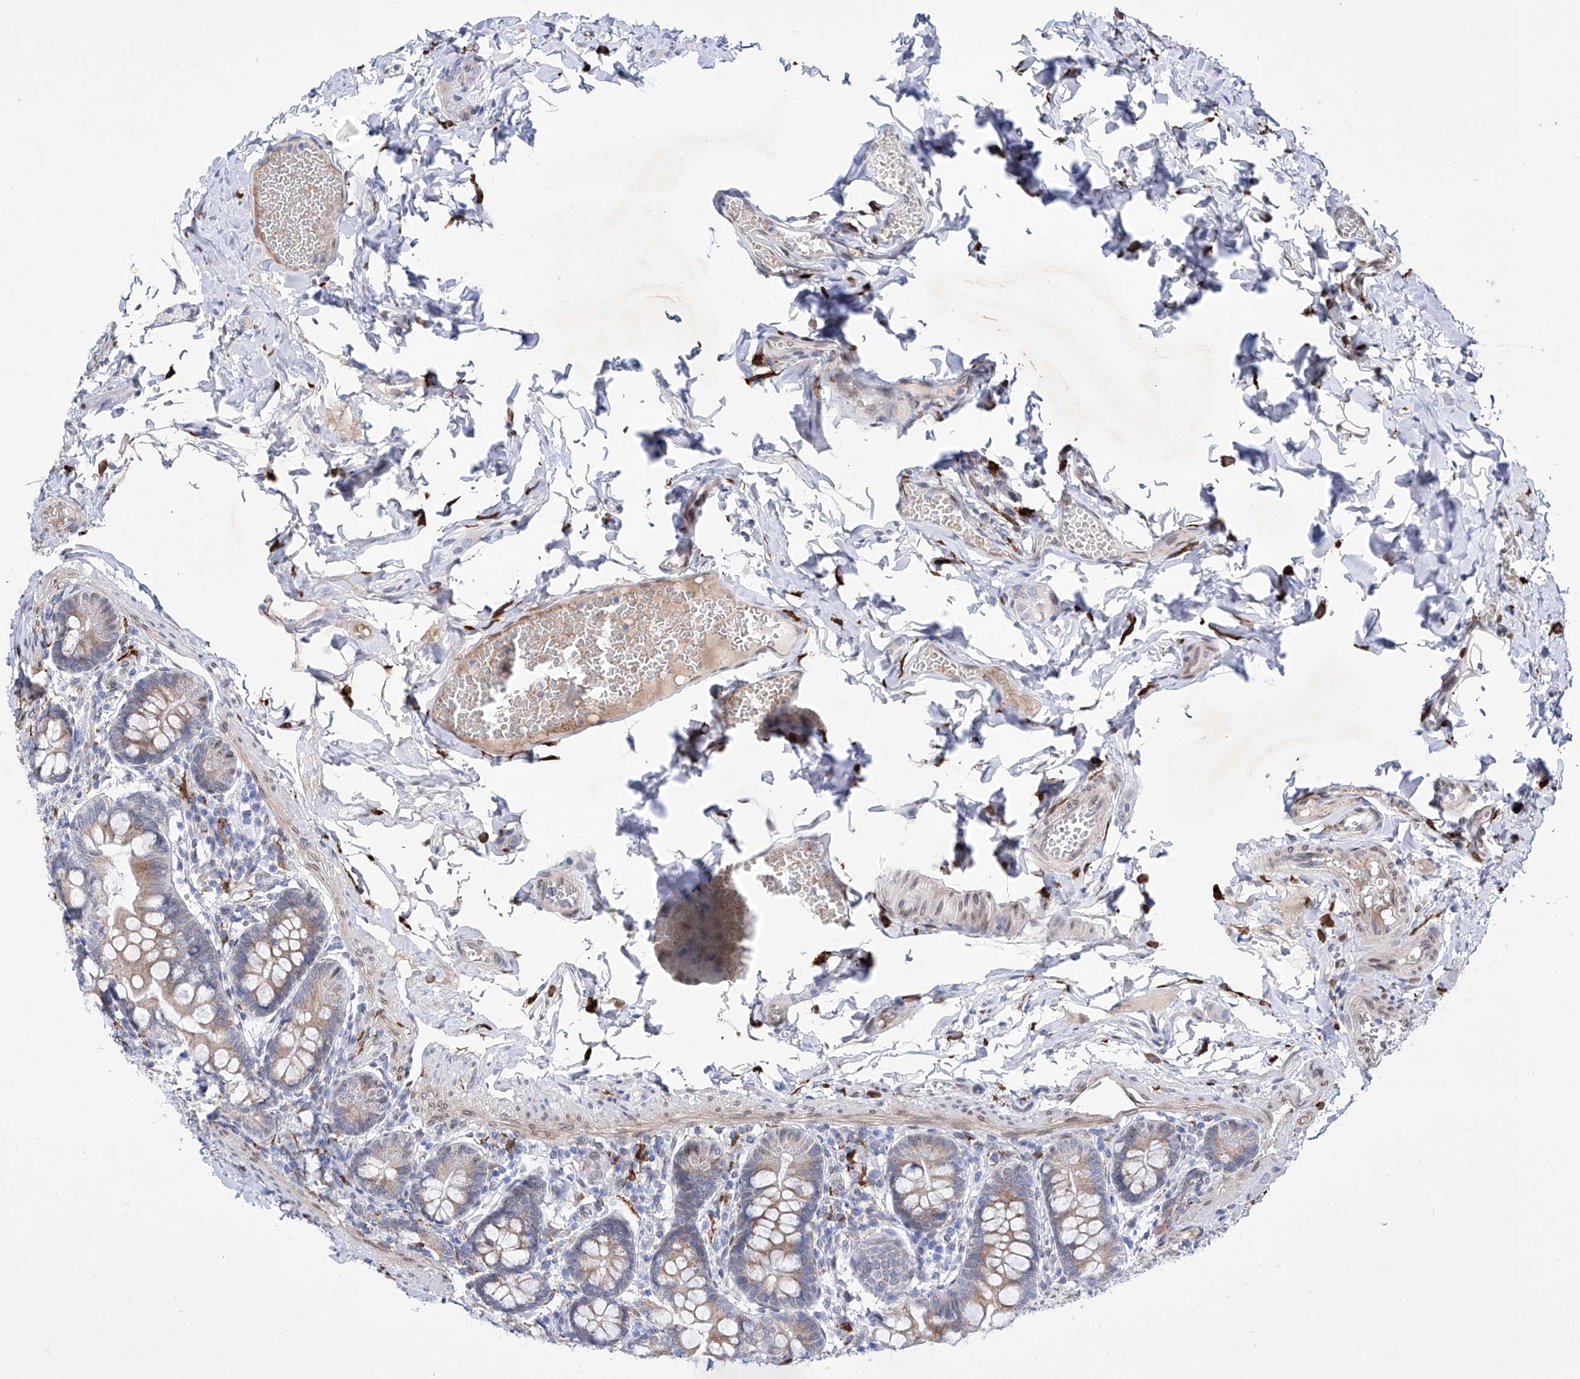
{"staining": {"intensity": "moderate", "quantity": ">75%", "location": "cytoplasmic/membranous"}, "tissue": "small intestine", "cell_type": "Glandular cells", "image_type": "normal", "snomed": [{"axis": "morphology", "description": "Normal tissue, NOS"}, {"axis": "topography", "description": "Small intestine"}], "caption": "Human small intestine stained with a brown dye reveals moderate cytoplasmic/membranous positive positivity in about >75% of glandular cells.", "gene": "LCLAT1", "patient": {"sex": "male", "age": 7}}